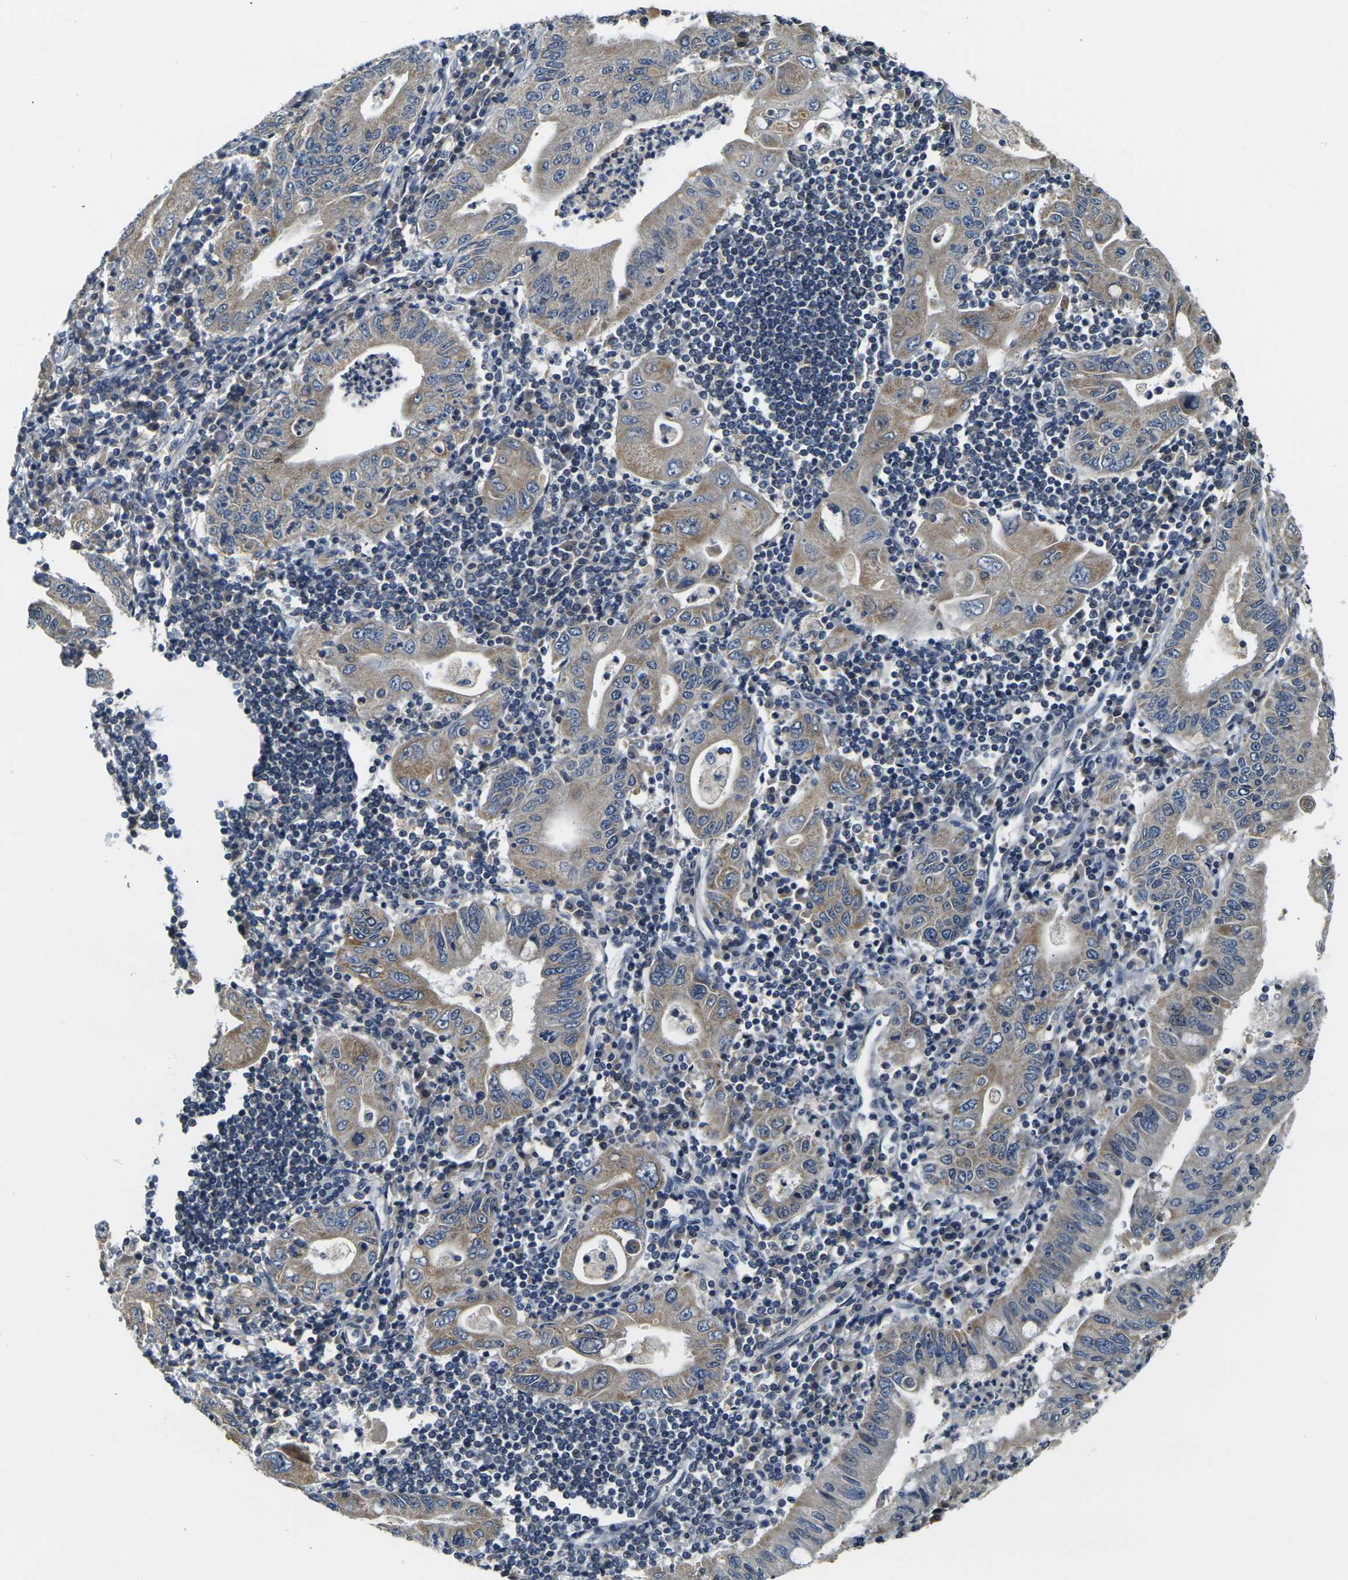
{"staining": {"intensity": "weak", "quantity": ">75%", "location": "cytoplasmic/membranous"}, "tissue": "stomach cancer", "cell_type": "Tumor cells", "image_type": "cancer", "snomed": [{"axis": "morphology", "description": "Normal tissue, NOS"}, {"axis": "morphology", "description": "Adenocarcinoma, NOS"}, {"axis": "topography", "description": "Esophagus"}, {"axis": "topography", "description": "Stomach, upper"}, {"axis": "topography", "description": "Peripheral nerve tissue"}], "caption": "A high-resolution photomicrograph shows immunohistochemistry staining of stomach cancer, which shows weak cytoplasmic/membranous staining in approximately >75% of tumor cells.", "gene": "SHISAL2B", "patient": {"sex": "male", "age": 62}}